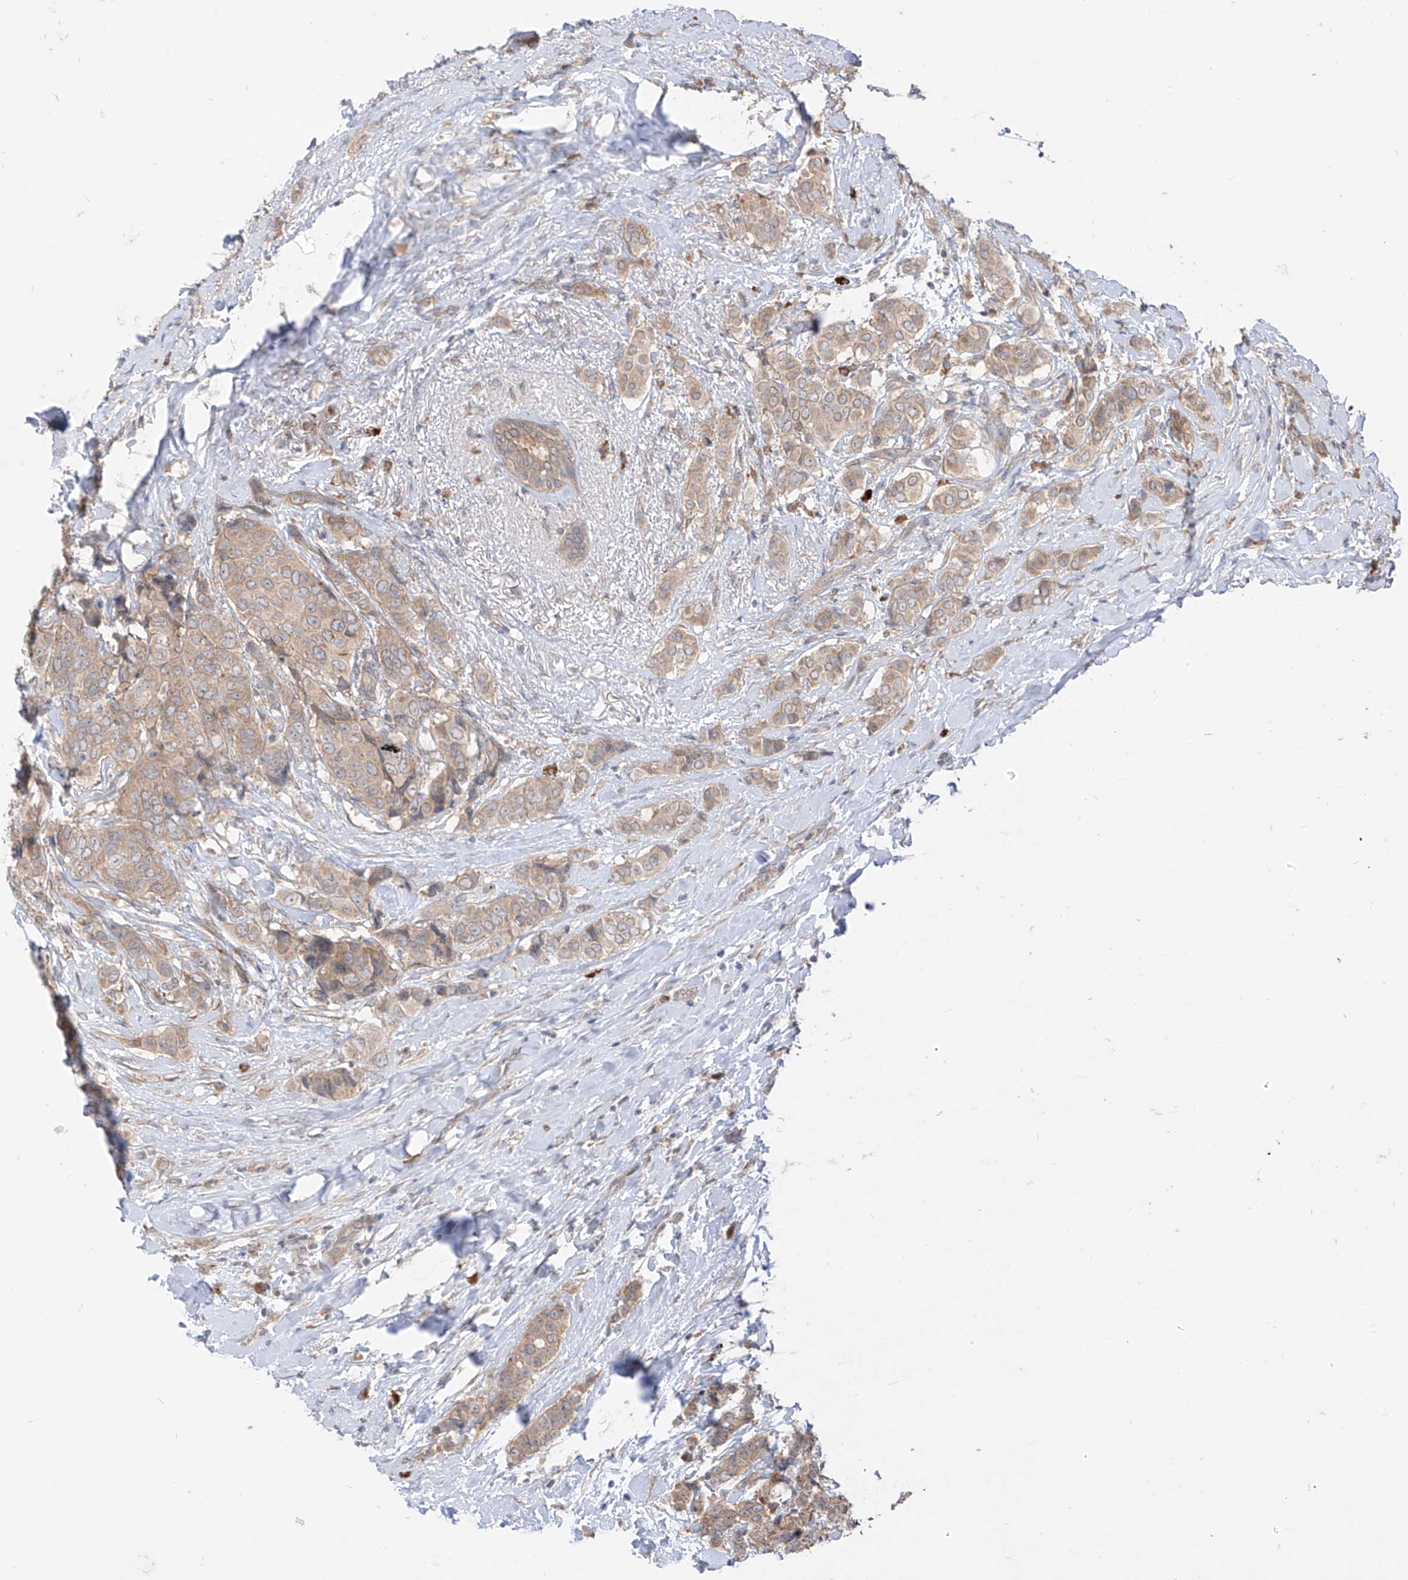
{"staining": {"intensity": "moderate", "quantity": ">75%", "location": "cytoplasmic/membranous"}, "tissue": "breast cancer", "cell_type": "Tumor cells", "image_type": "cancer", "snomed": [{"axis": "morphology", "description": "Lobular carcinoma"}, {"axis": "topography", "description": "Breast"}], "caption": "Immunohistochemical staining of human lobular carcinoma (breast) displays medium levels of moderate cytoplasmic/membranous expression in about >75% of tumor cells. (IHC, brightfield microscopy, high magnification).", "gene": "MTUS2", "patient": {"sex": "female", "age": 51}}